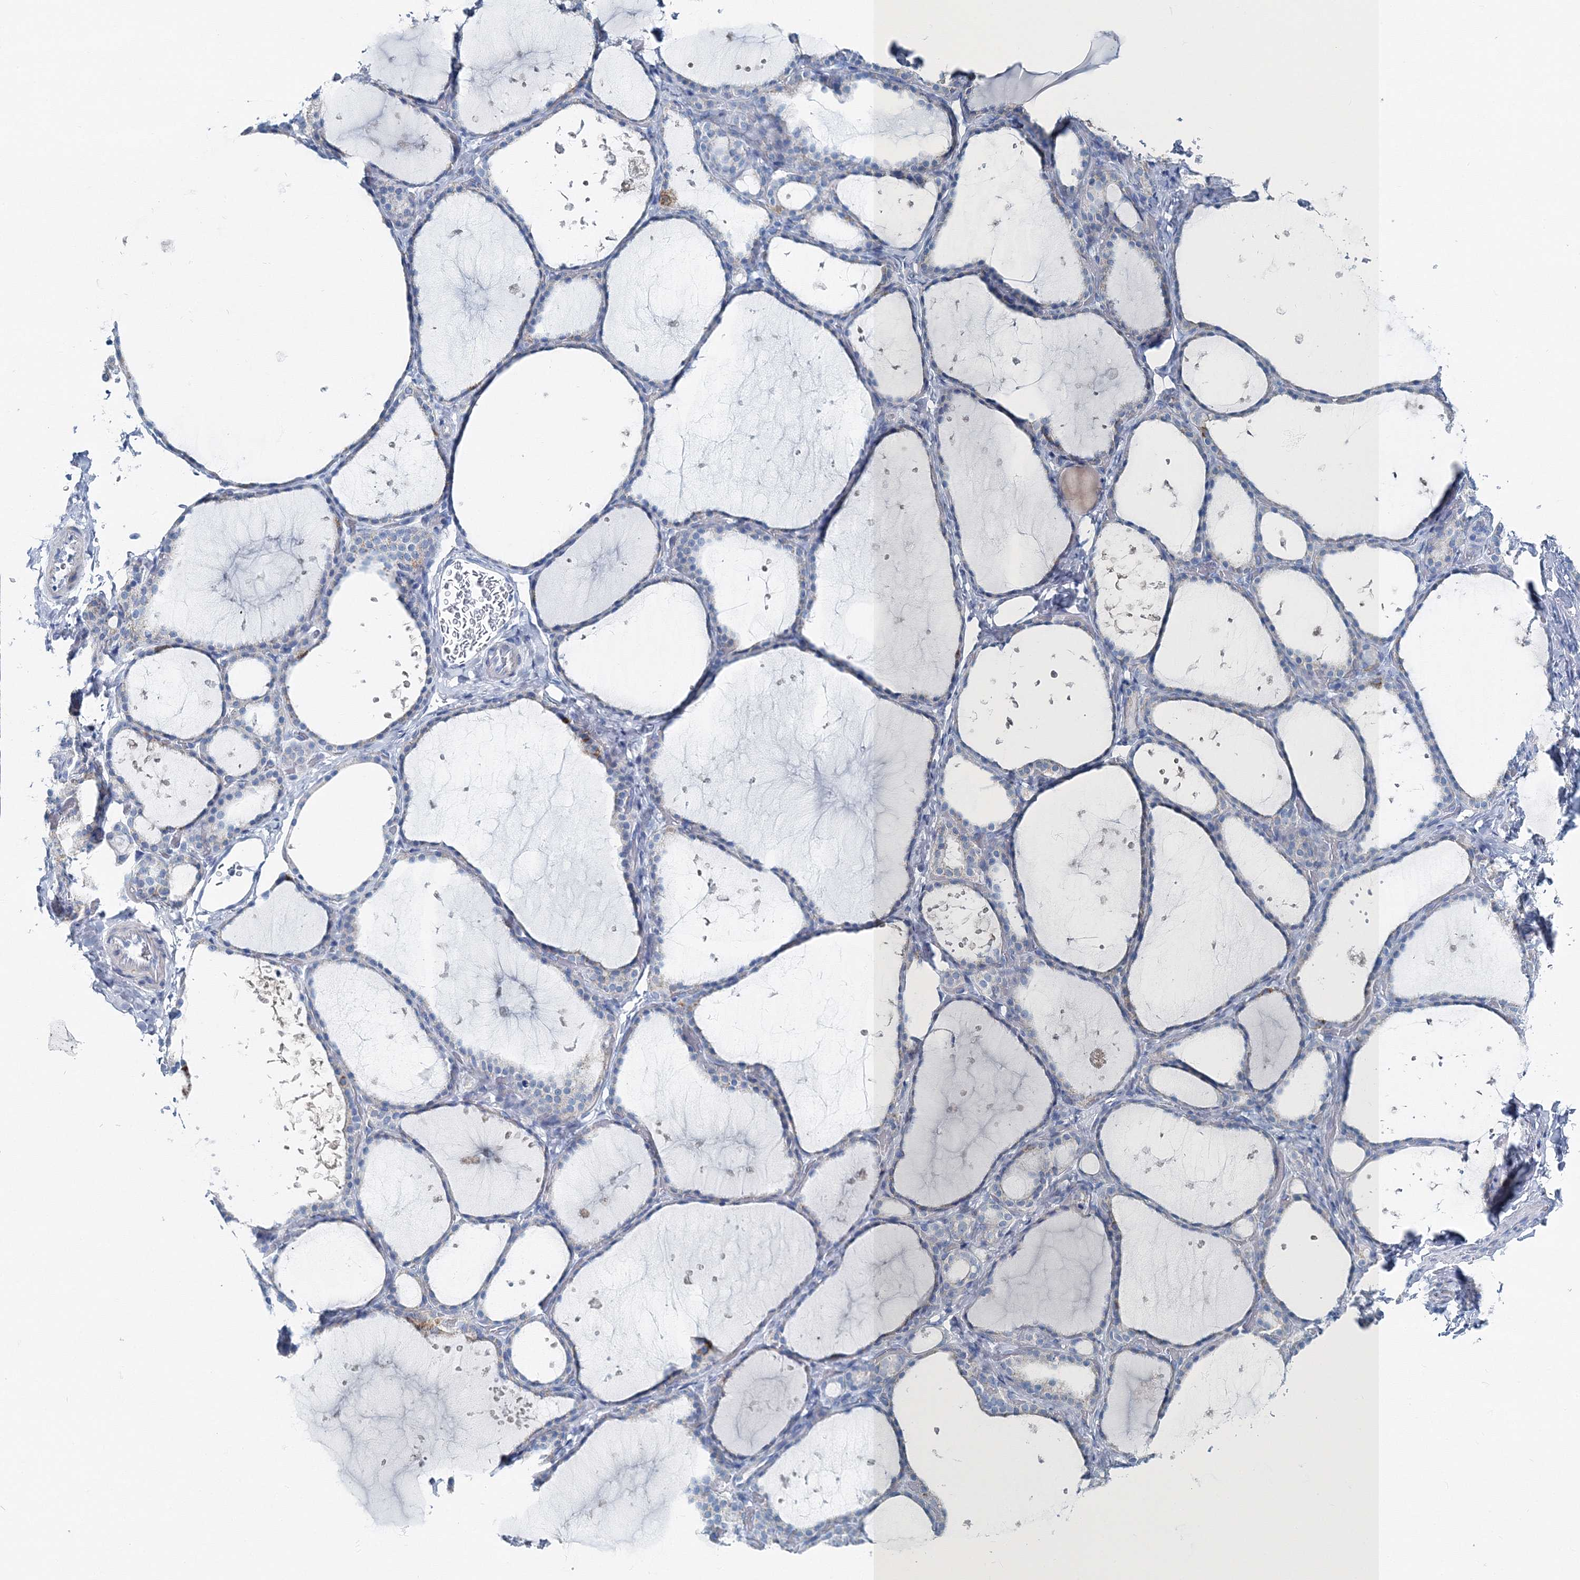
{"staining": {"intensity": "negative", "quantity": "none", "location": "none"}, "tissue": "thyroid gland", "cell_type": "Glandular cells", "image_type": "normal", "snomed": [{"axis": "morphology", "description": "Normal tissue, NOS"}, {"axis": "topography", "description": "Thyroid gland"}], "caption": "Thyroid gland stained for a protein using immunohistochemistry (IHC) reveals no positivity glandular cells.", "gene": "GABARAPL2", "patient": {"sex": "female", "age": 44}}